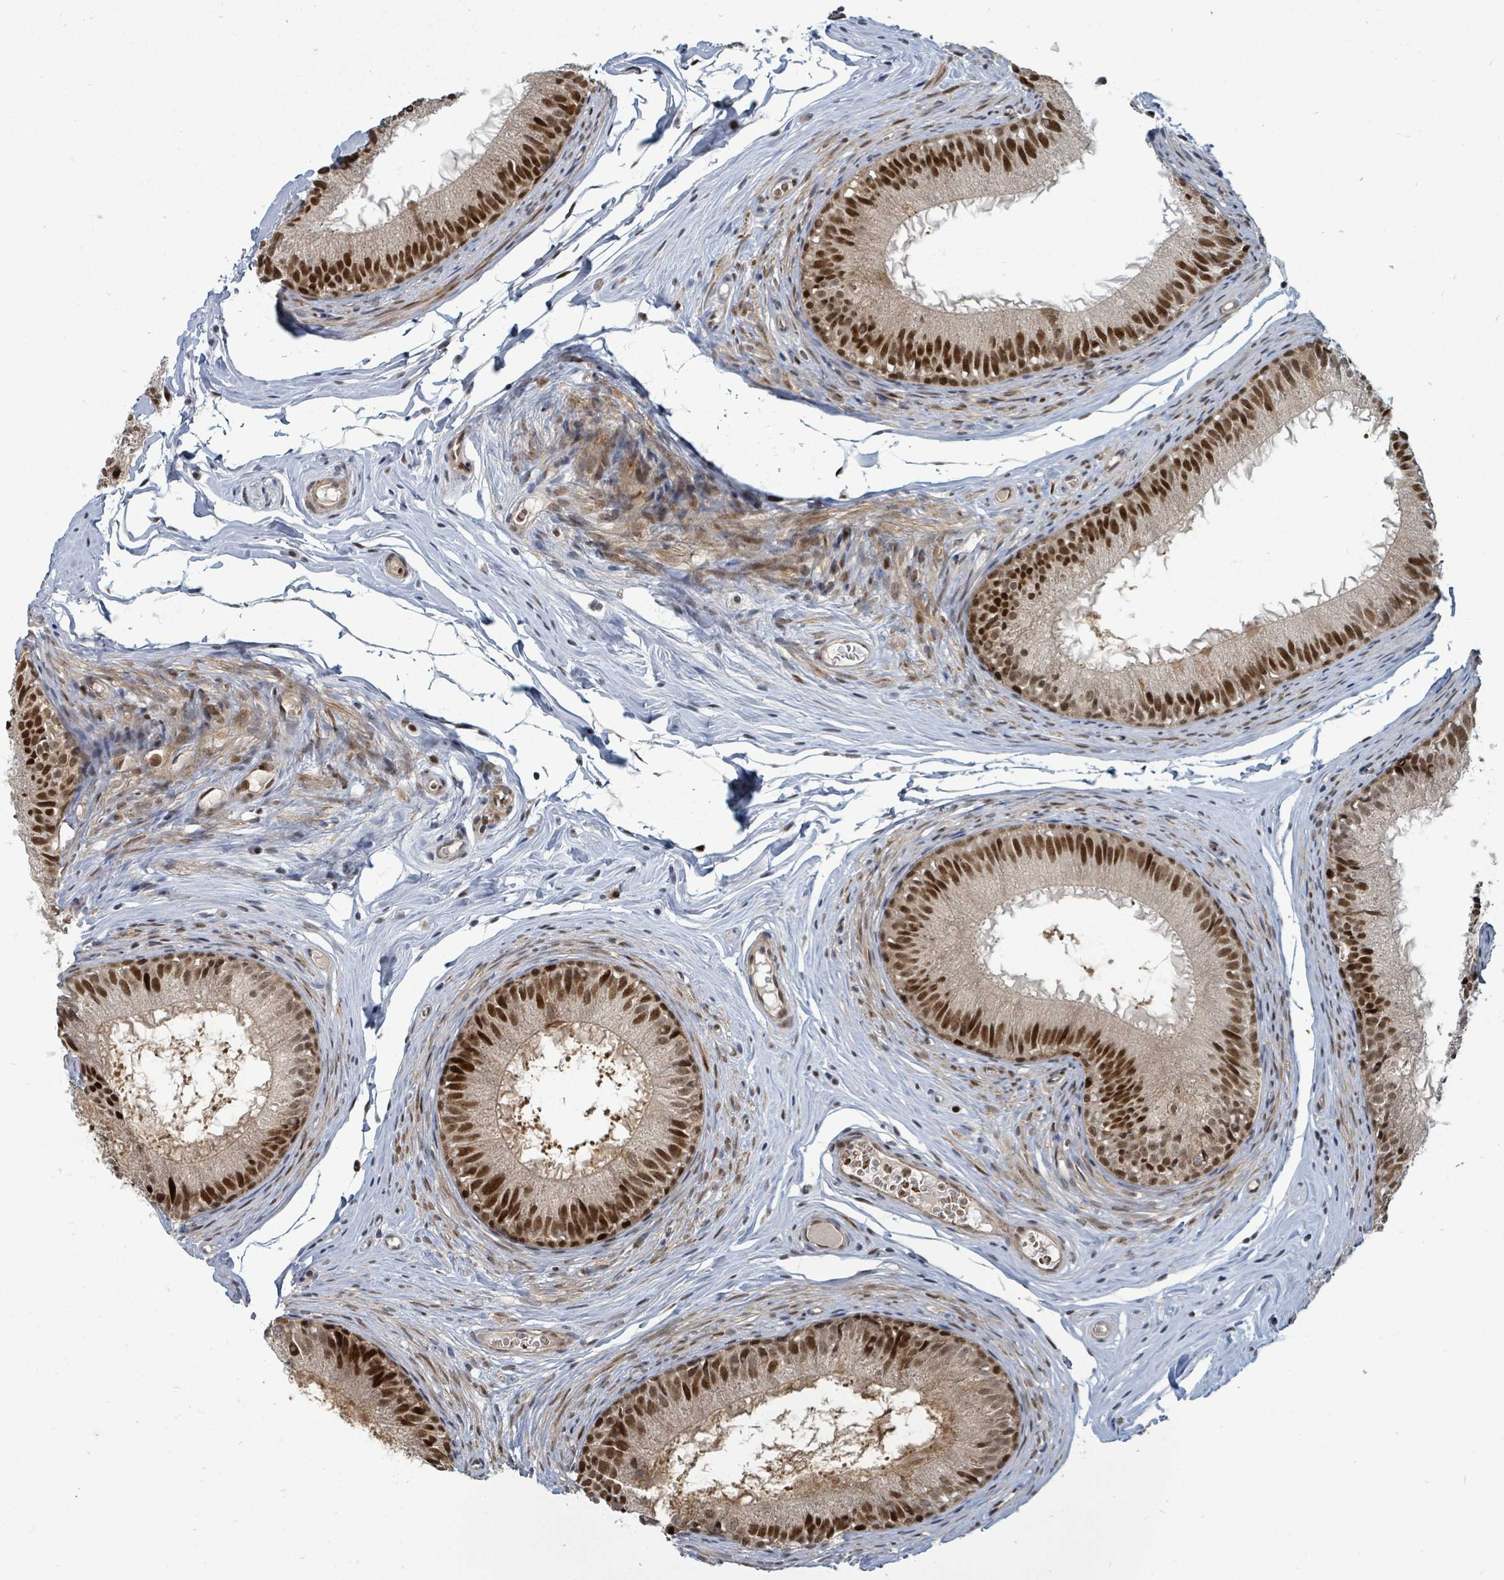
{"staining": {"intensity": "strong", "quantity": ">75%", "location": "cytoplasmic/membranous,nuclear"}, "tissue": "epididymis", "cell_type": "Glandular cells", "image_type": "normal", "snomed": [{"axis": "morphology", "description": "Normal tissue, NOS"}, {"axis": "topography", "description": "Epididymis"}], "caption": "IHC micrograph of benign human epididymis stained for a protein (brown), which displays high levels of strong cytoplasmic/membranous,nuclear expression in about >75% of glandular cells.", "gene": "TRDMT1", "patient": {"sex": "male", "age": 25}}